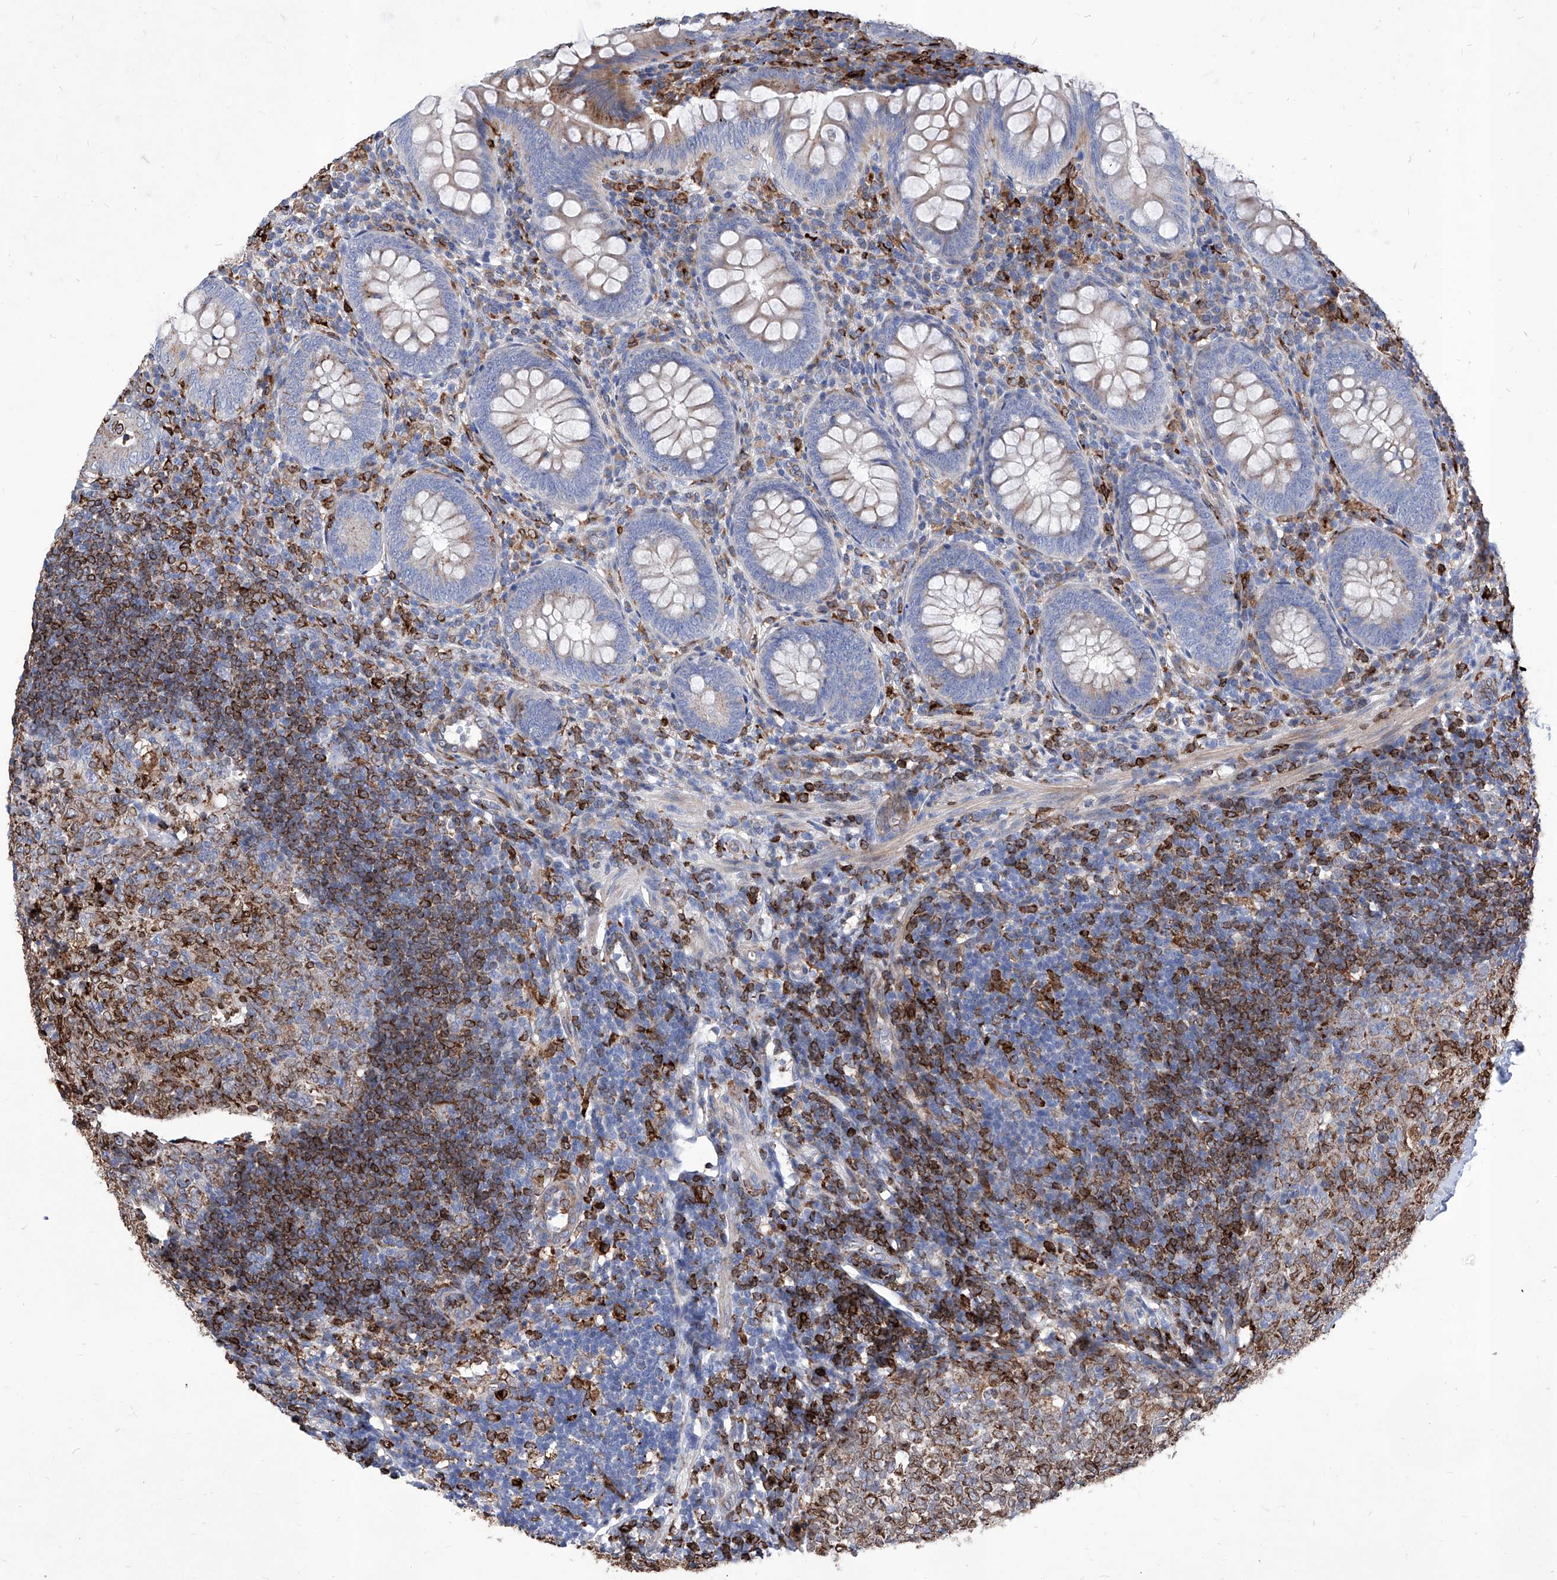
{"staining": {"intensity": "moderate", "quantity": "<25%", "location": "cytoplasmic/membranous"}, "tissue": "appendix", "cell_type": "Glandular cells", "image_type": "normal", "snomed": [{"axis": "morphology", "description": "Normal tissue, NOS"}, {"axis": "topography", "description": "Appendix"}], "caption": "Immunohistochemistry (IHC) of unremarkable human appendix displays low levels of moderate cytoplasmic/membranous staining in approximately <25% of glandular cells.", "gene": "UBOX5", "patient": {"sex": "male", "age": 14}}